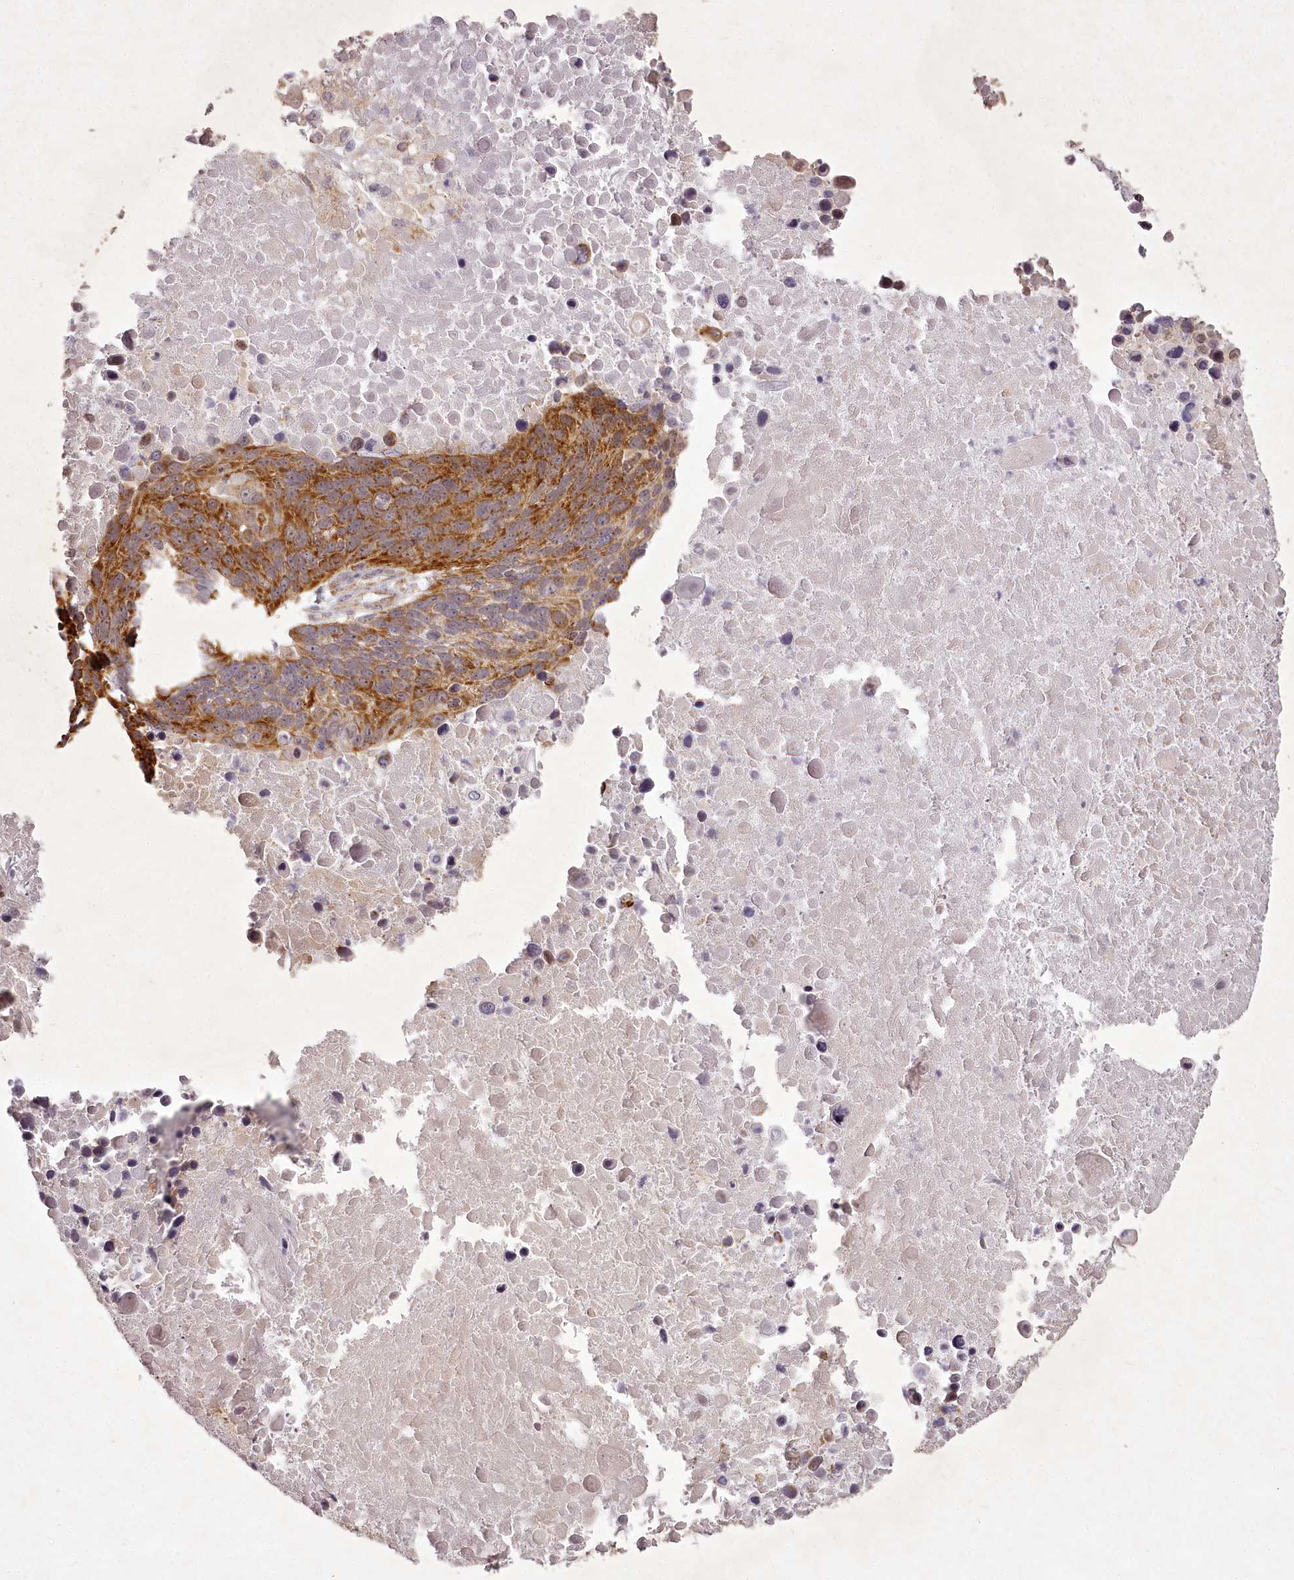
{"staining": {"intensity": "strong", "quantity": ">75%", "location": "cytoplasmic/membranous"}, "tissue": "lung cancer", "cell_type": "Tumor cells", "image_type": "cancer", "snomed": [{"axis": "morphology", "description": "Normal tissue, NOS"}, {"axis": "morphology", "description": "Squamous cell carcinoma, NOS"}, {"axis": "topography", "description": "Lymph node"}, {"axis": "topography", "description": "Lung"}], "caption": "Human lung cancer stained with a brown dye displays strong cytoplasmic/membranous positive positivity in approximately >75% of tumor cells.", "gene": "CHCHD2", "patient": {"sex": "male", "age": 66}}